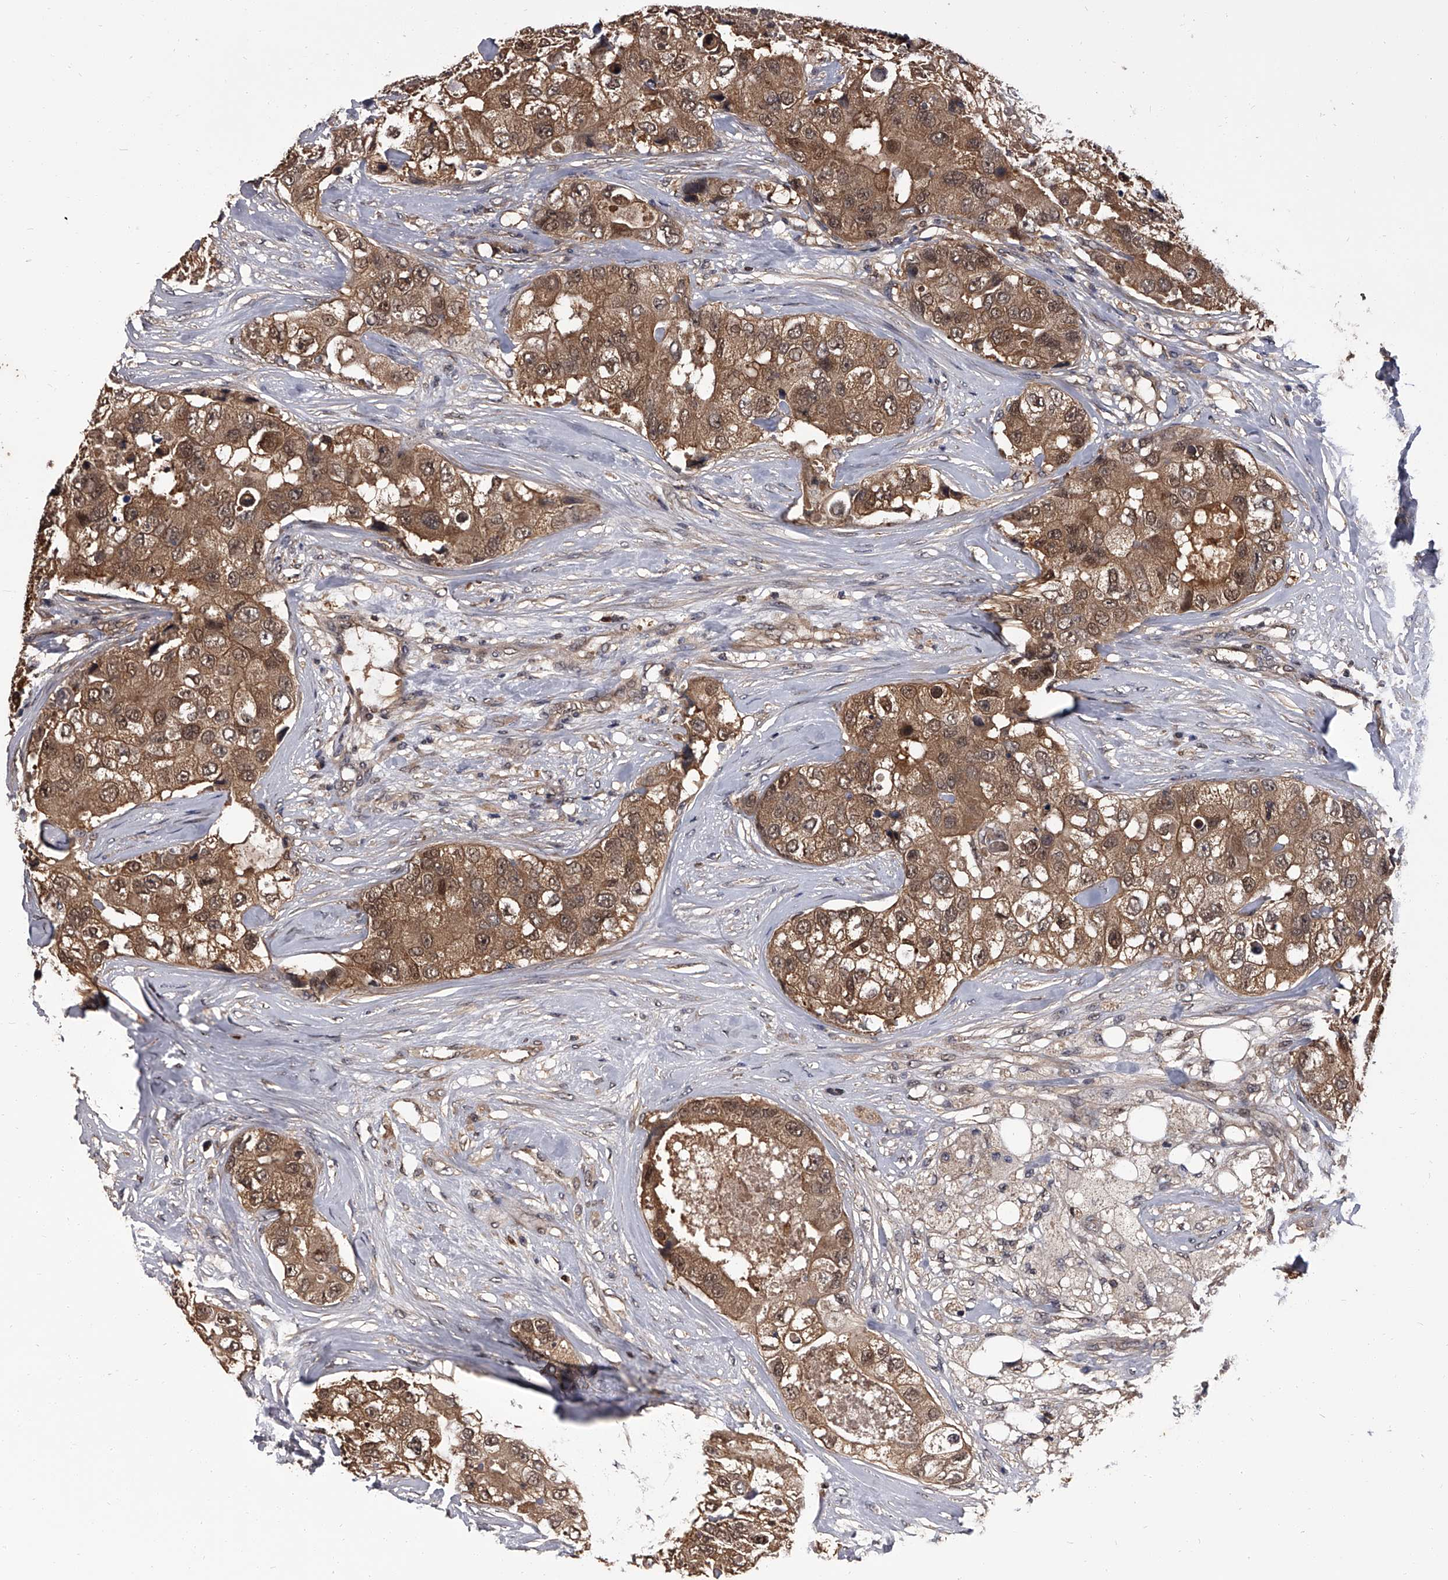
{"staining": {"intensity": "moderate", "quantity": ">75%", "location": "cytoplasmic/membranous,nuclear"}, "tissue": "breast cancer", "cell_type": "Tumor cells", "image_type": "cancer", "snomed": [{"axis": "morphology", "description": "Duct carcinoma"}, {"axis": "topography", "description": "Breast"}], "caption": "A photomicrograph showing moderate cytoplasmic/membranous and nuclear expression in about >75% of tumor cells in breast cancer, as visualized by brown immunohistochemical staining.", "gene": "SLC18B1", "patient": {"sex": "female", "age": 62}}